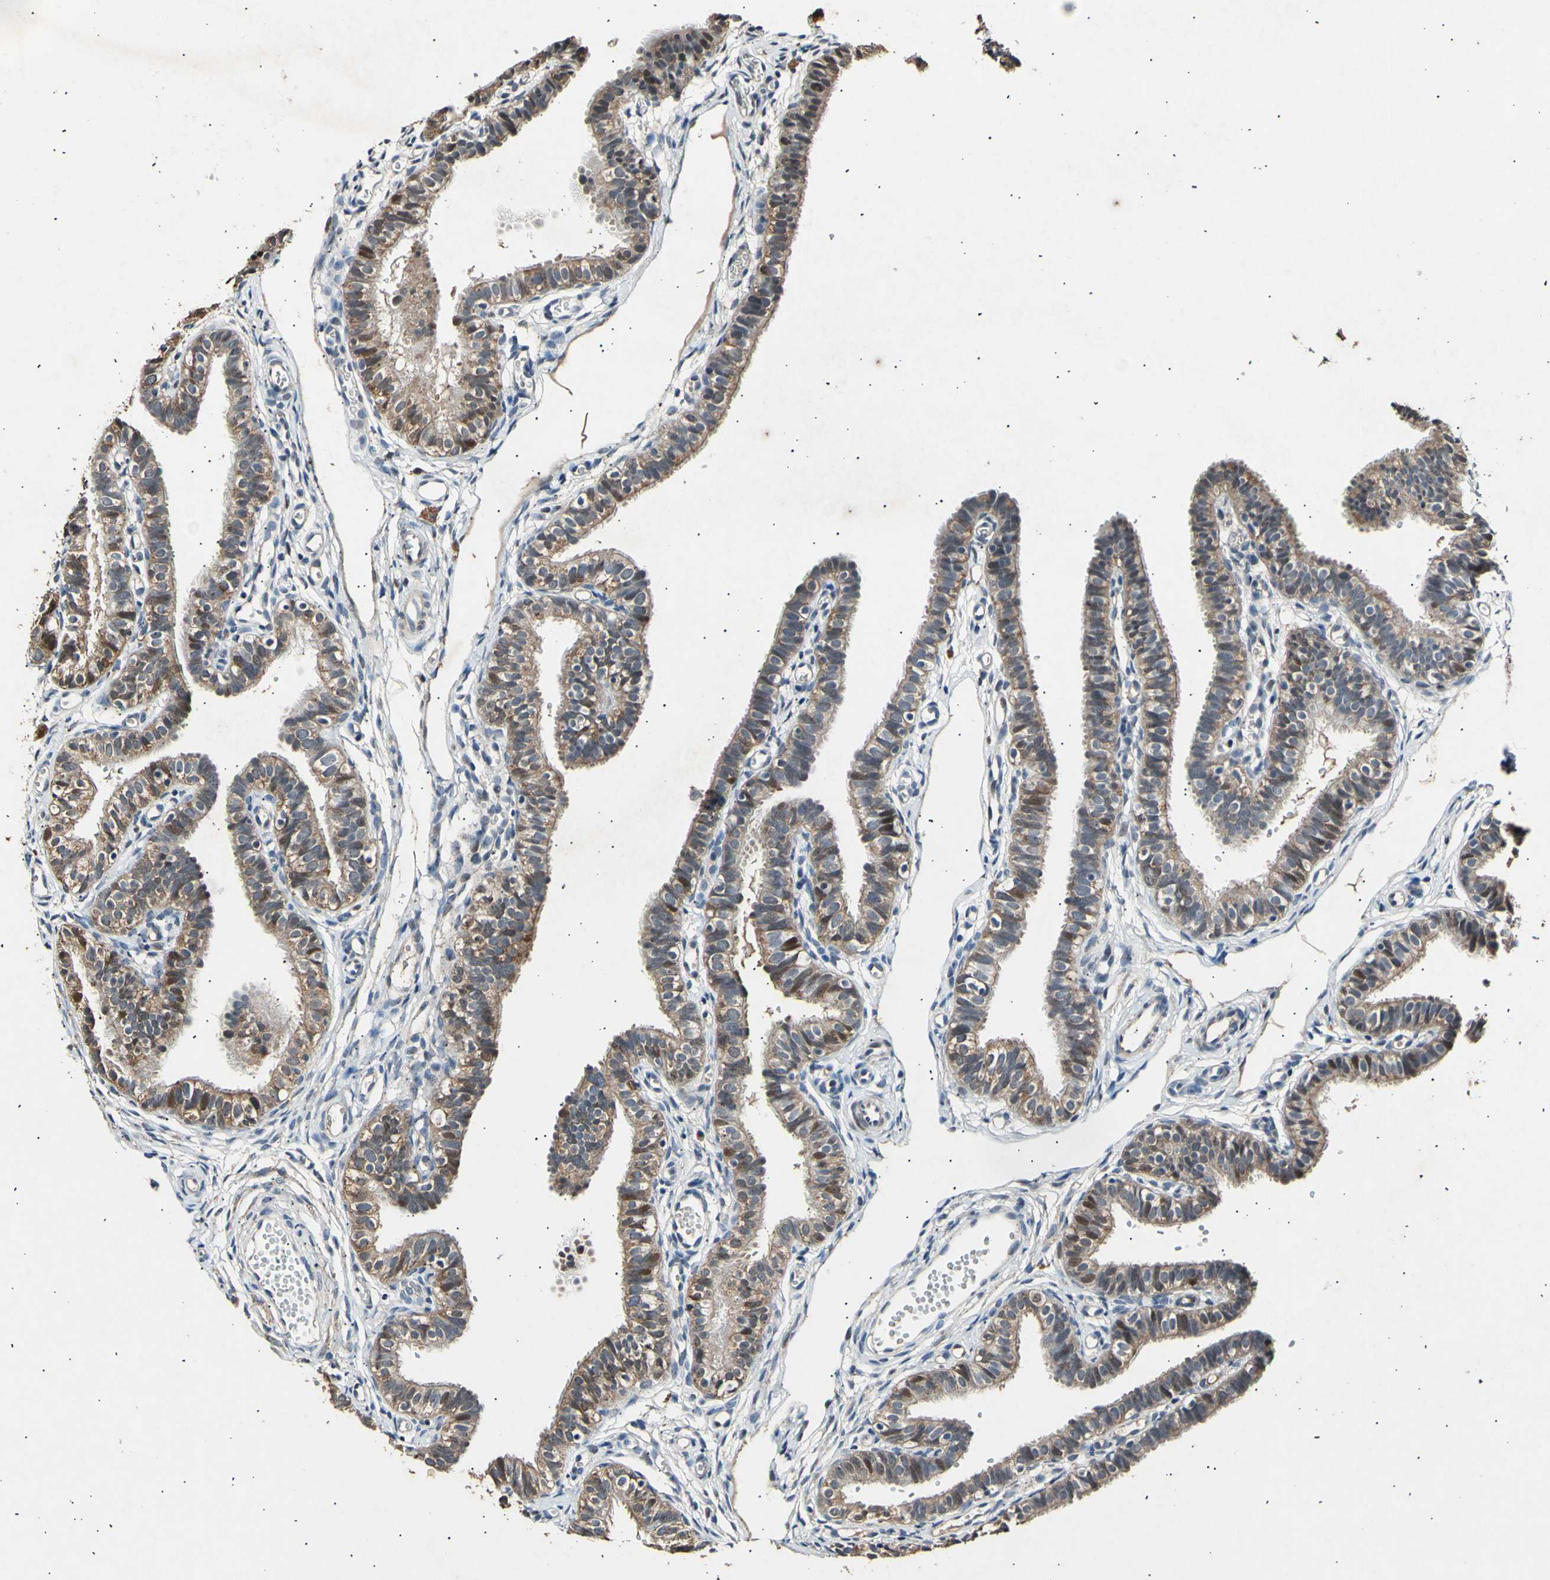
{"staining": {"intensity": "moderate", "quantity": ">75%", "location": "cytoplasmic/membranous"}, "tissue": "fallopian tube", "cell_type": "Glandular cells", "image_type": "normal", "snomed": [{"axis": "morphology", "description": "Normal tissue, NOS"}, {"axis": "topography", "description": "Fallopian tube"}, {"axis": "topography", "description": "Placenta"}], "caption": "A brown stain highlights moderate cytoplasmic/membranous expression of a protein in glandular cells of normal fallopian tube.", "gene": "ADCY3", "patient": {"sex": "female", "age": 34}}